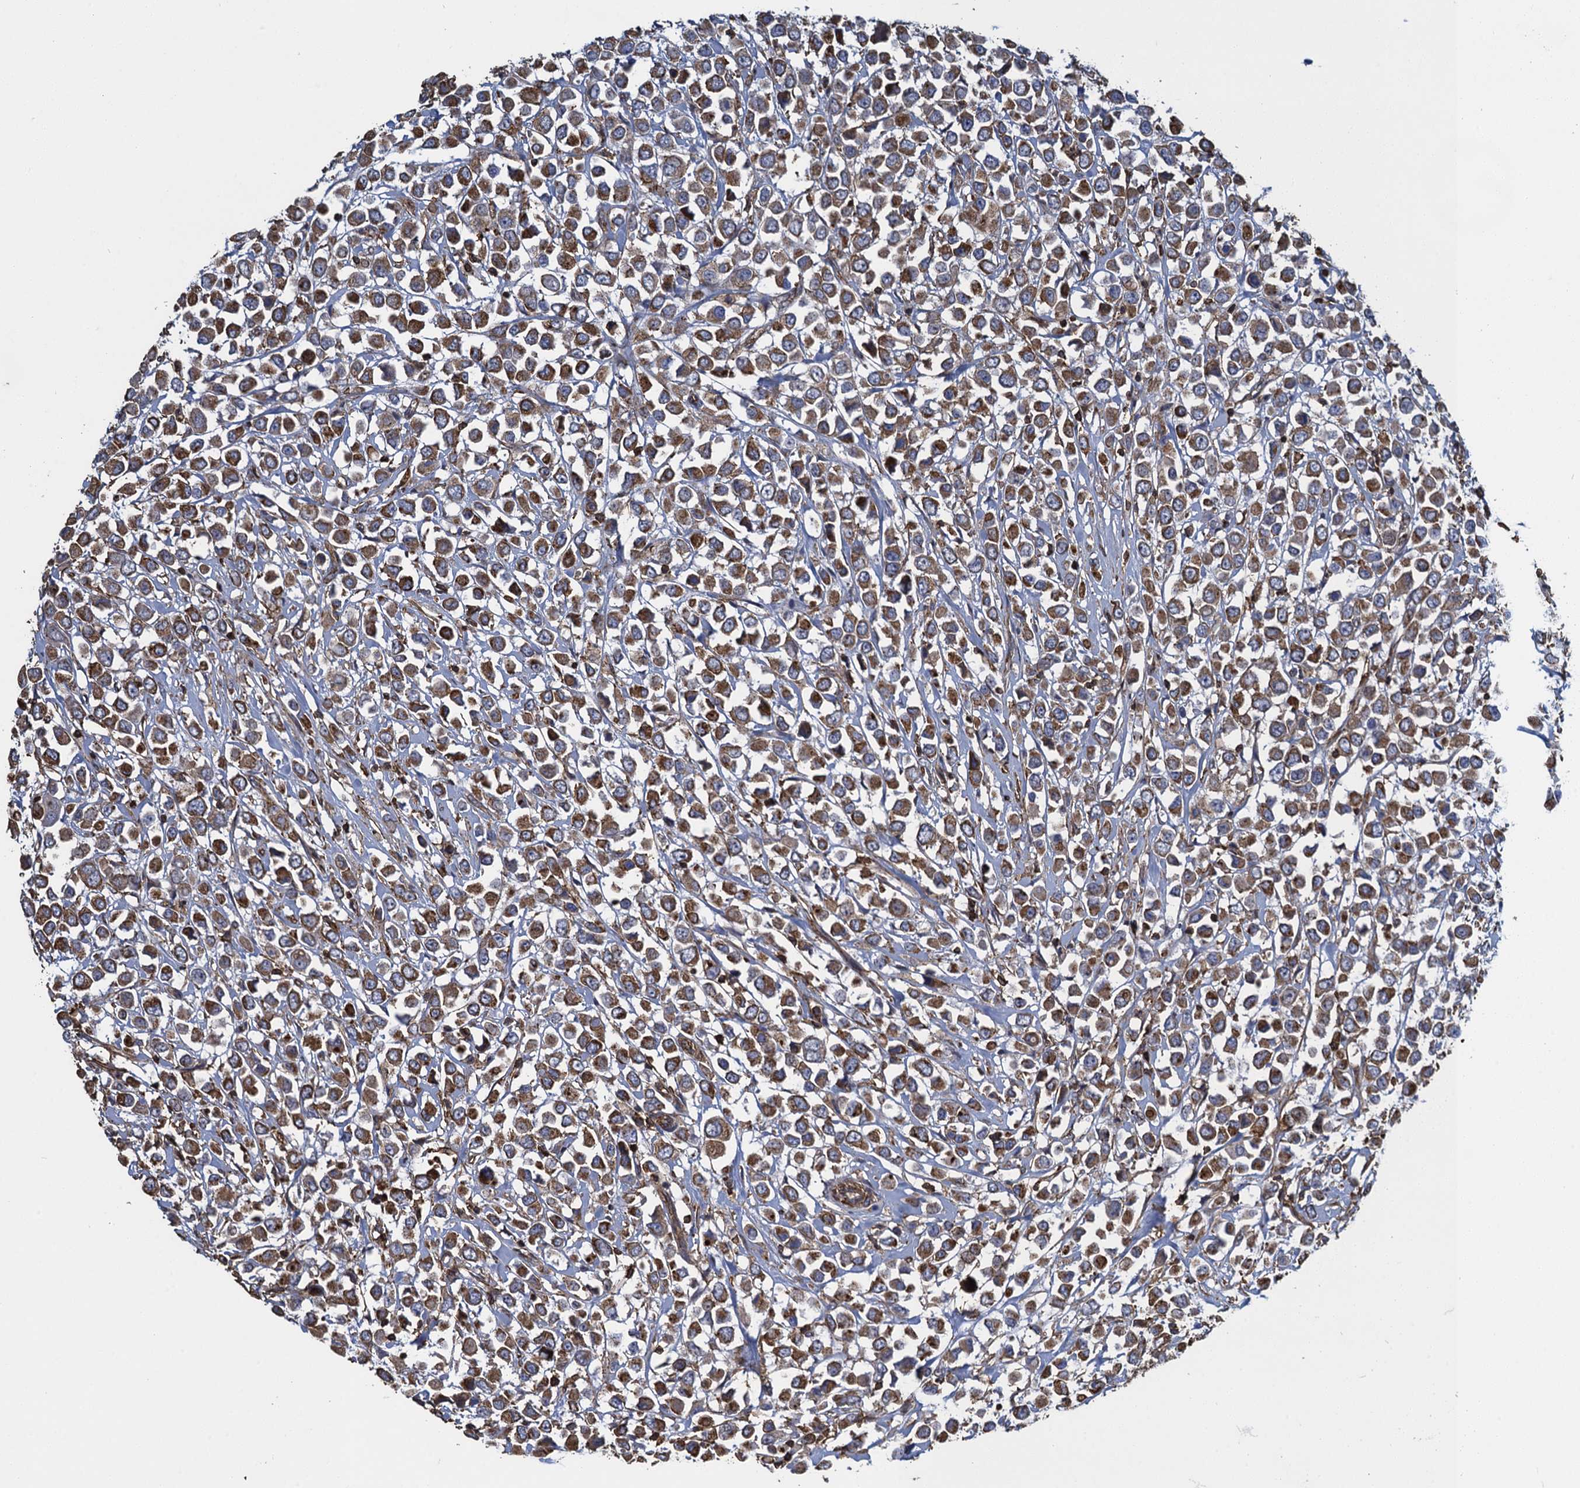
{"staining": {"intensity": "moderate", "quantity": ">75%", "location": "cytoplasmic/membranous"}, "tissue": "breast cancer", "cell_type": "Tumor cells", "image_type": "cancer", "snomed": [{"axis": "morphology", "description": "Duct carcinoma"}, {"axis": "topography", "description": "Breast"}], "caption": "A micrograph of invasive ductal carcinoma (breast) stained for a protein exhibits moderate cytoplasmic/membranous brown staining in tumor cells. The staining is performed using DAB (3,3'-diaminobenzidine) brown chromogen to label protein expression. The nuclei are counter-stained blue using hematoxylin.", "gene": "PROSER2", "patient": {"sex": "female", "age": 61}}